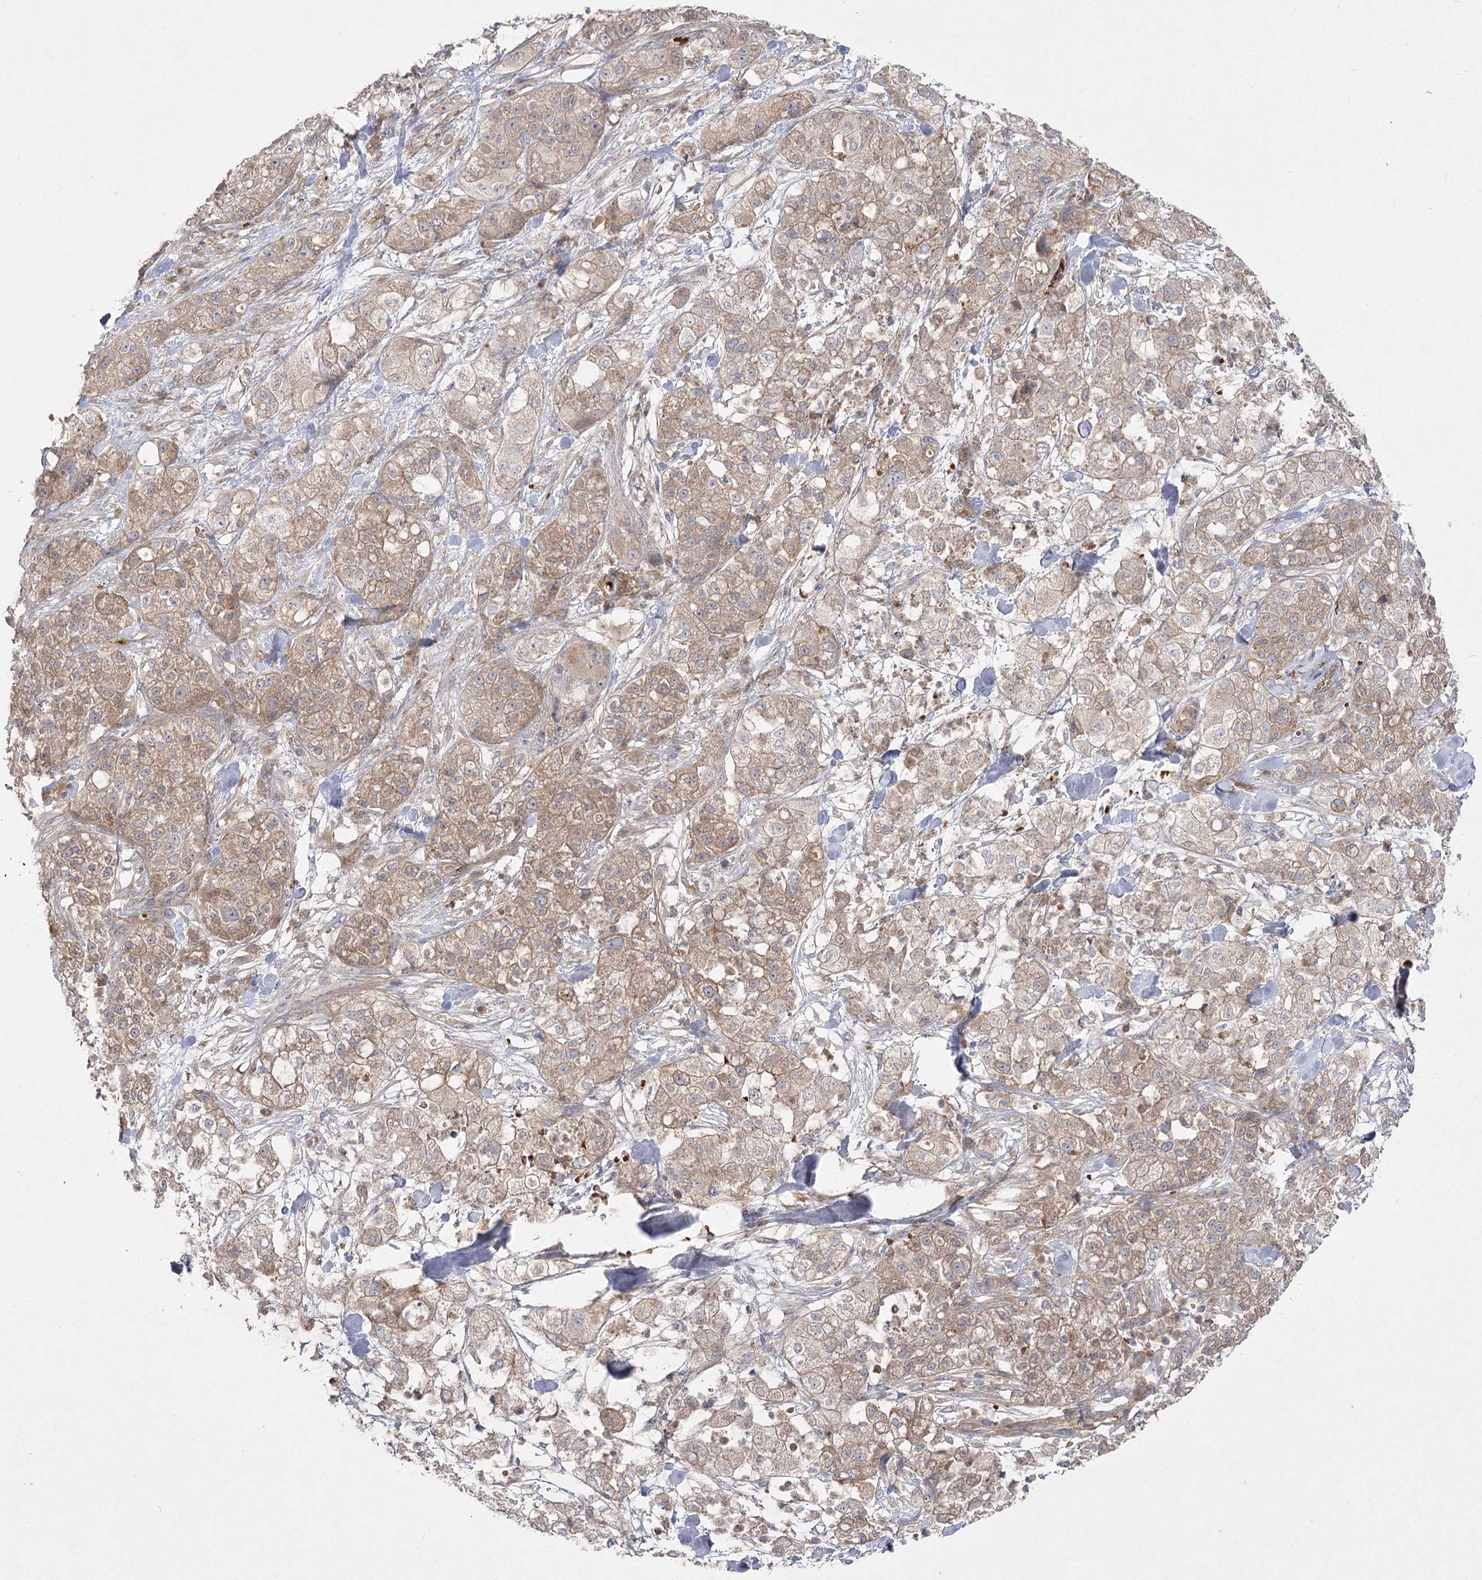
{"staining": {"intensity": "moderate", "quantity": ">75%", "location": "cytoplasmic/membranous"}, "tissue": "pancreatic cancer", "cell_type": "Tumor cells", "image_type": "cancer", "snomed": [{"axis": "morphology", "description": "Adenocarcinoma, NOS"}, {"axis": "topography", "description": "Pancreas"}], "caption": "Immunohistochemical staining of human pancreatic adenocarcinoma exhibits moderate cytoplasmic/membranous protein staining in about >75% of tumor cells.", "gene": "KIAA0825", "patient": {"sex": "female", "age": 78}}